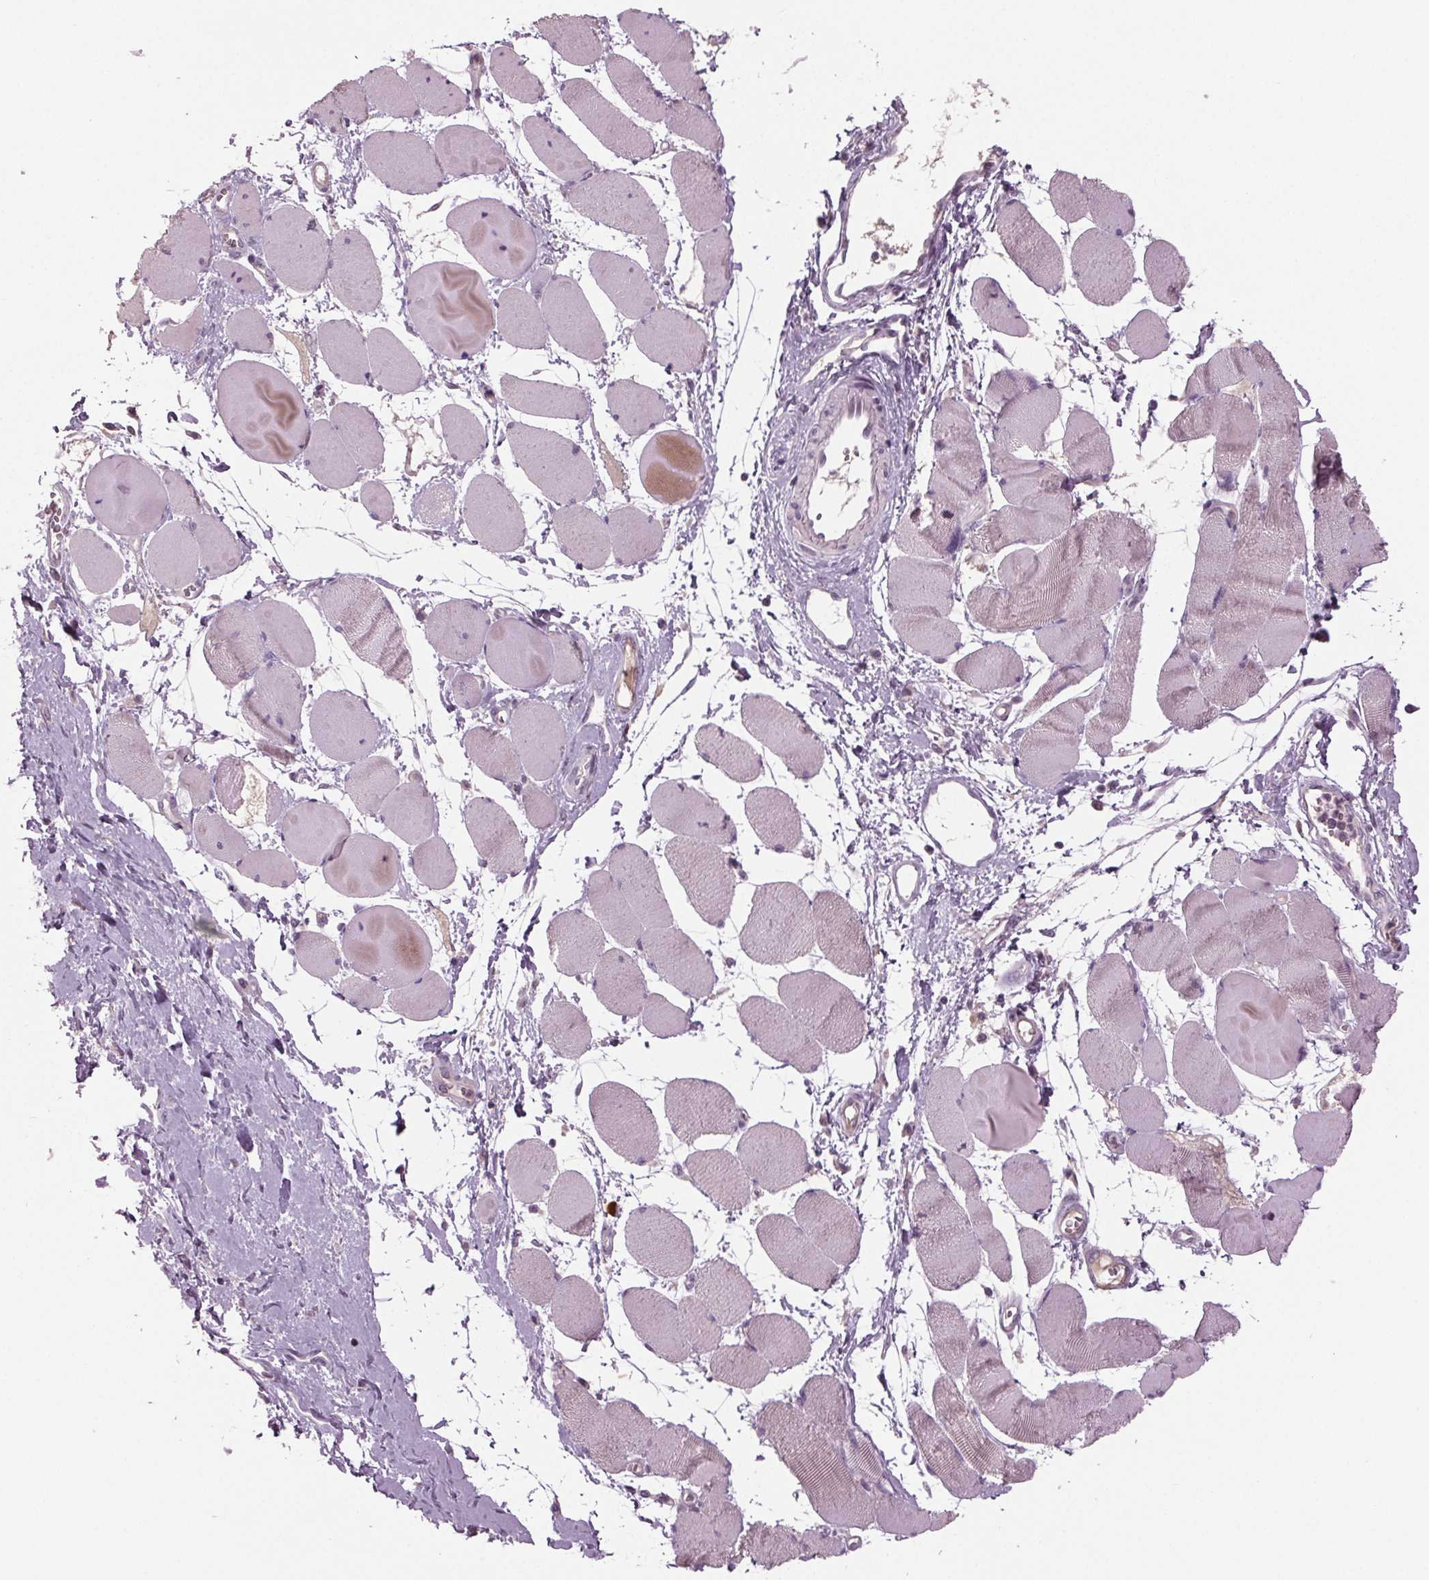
{"staining": {"intensity": "negative", "quantity": "none", "location": "none"}, "tissue": "skeletal muscle", "cell_type": "Myocytes", "image_type": "normal", "snomed": [{"axis": "morphology", "description": "Normal tissue, NOS"}, {"axis": "topography", "description": "Skeletal muscle"}], "caption": "DAB (3,3'-diaminobenzidine) immunohistochemical staining of unremarkable human skeletal muscle reveals no significant staining in myocytes. (DAB IHC, high magnification).", "gene": "BHLHE22", "patient": {"sex": "female", "age": 75}}